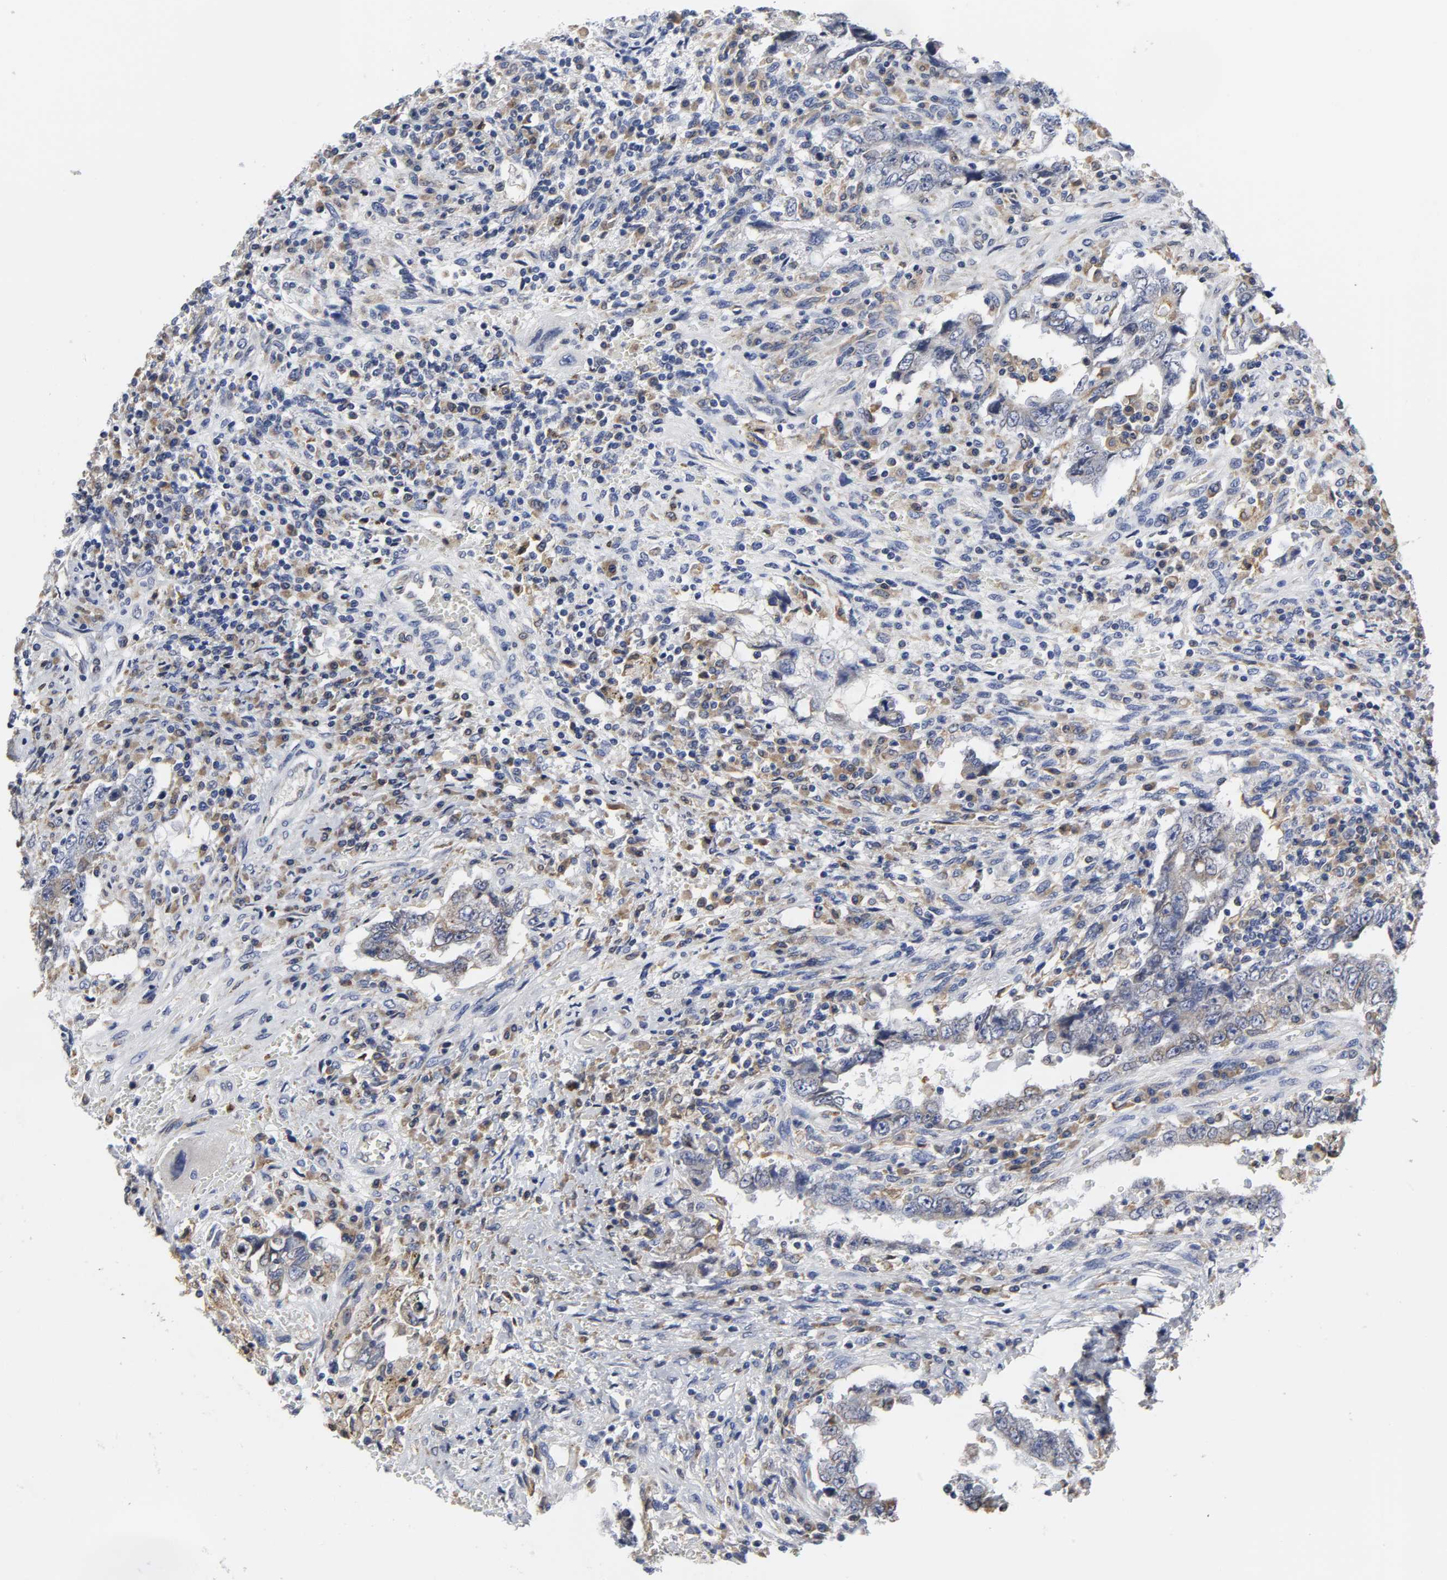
{"staining": {"intensity": "weak", "quantity": "25%-75%", "location": "cytoplasmic/membranous"}, "tissue": "testis cancer", "cell_type": "Tumor cells", "image_type": "cancer", "snomed": [{"axis": "morphology", "description": "Carcinoma, Embryonal, NOS"}, {"axis": "topography", "description": "Testis"}], "caption": "Approximately 25%-75% of tumor cells in human testis cancer reveal weak cytoplasmic/membranous protein positivity as visualized by brown immunohistochemical staining.", "gene": "HCK", "patient": {"sex": "male", "age": 26}}